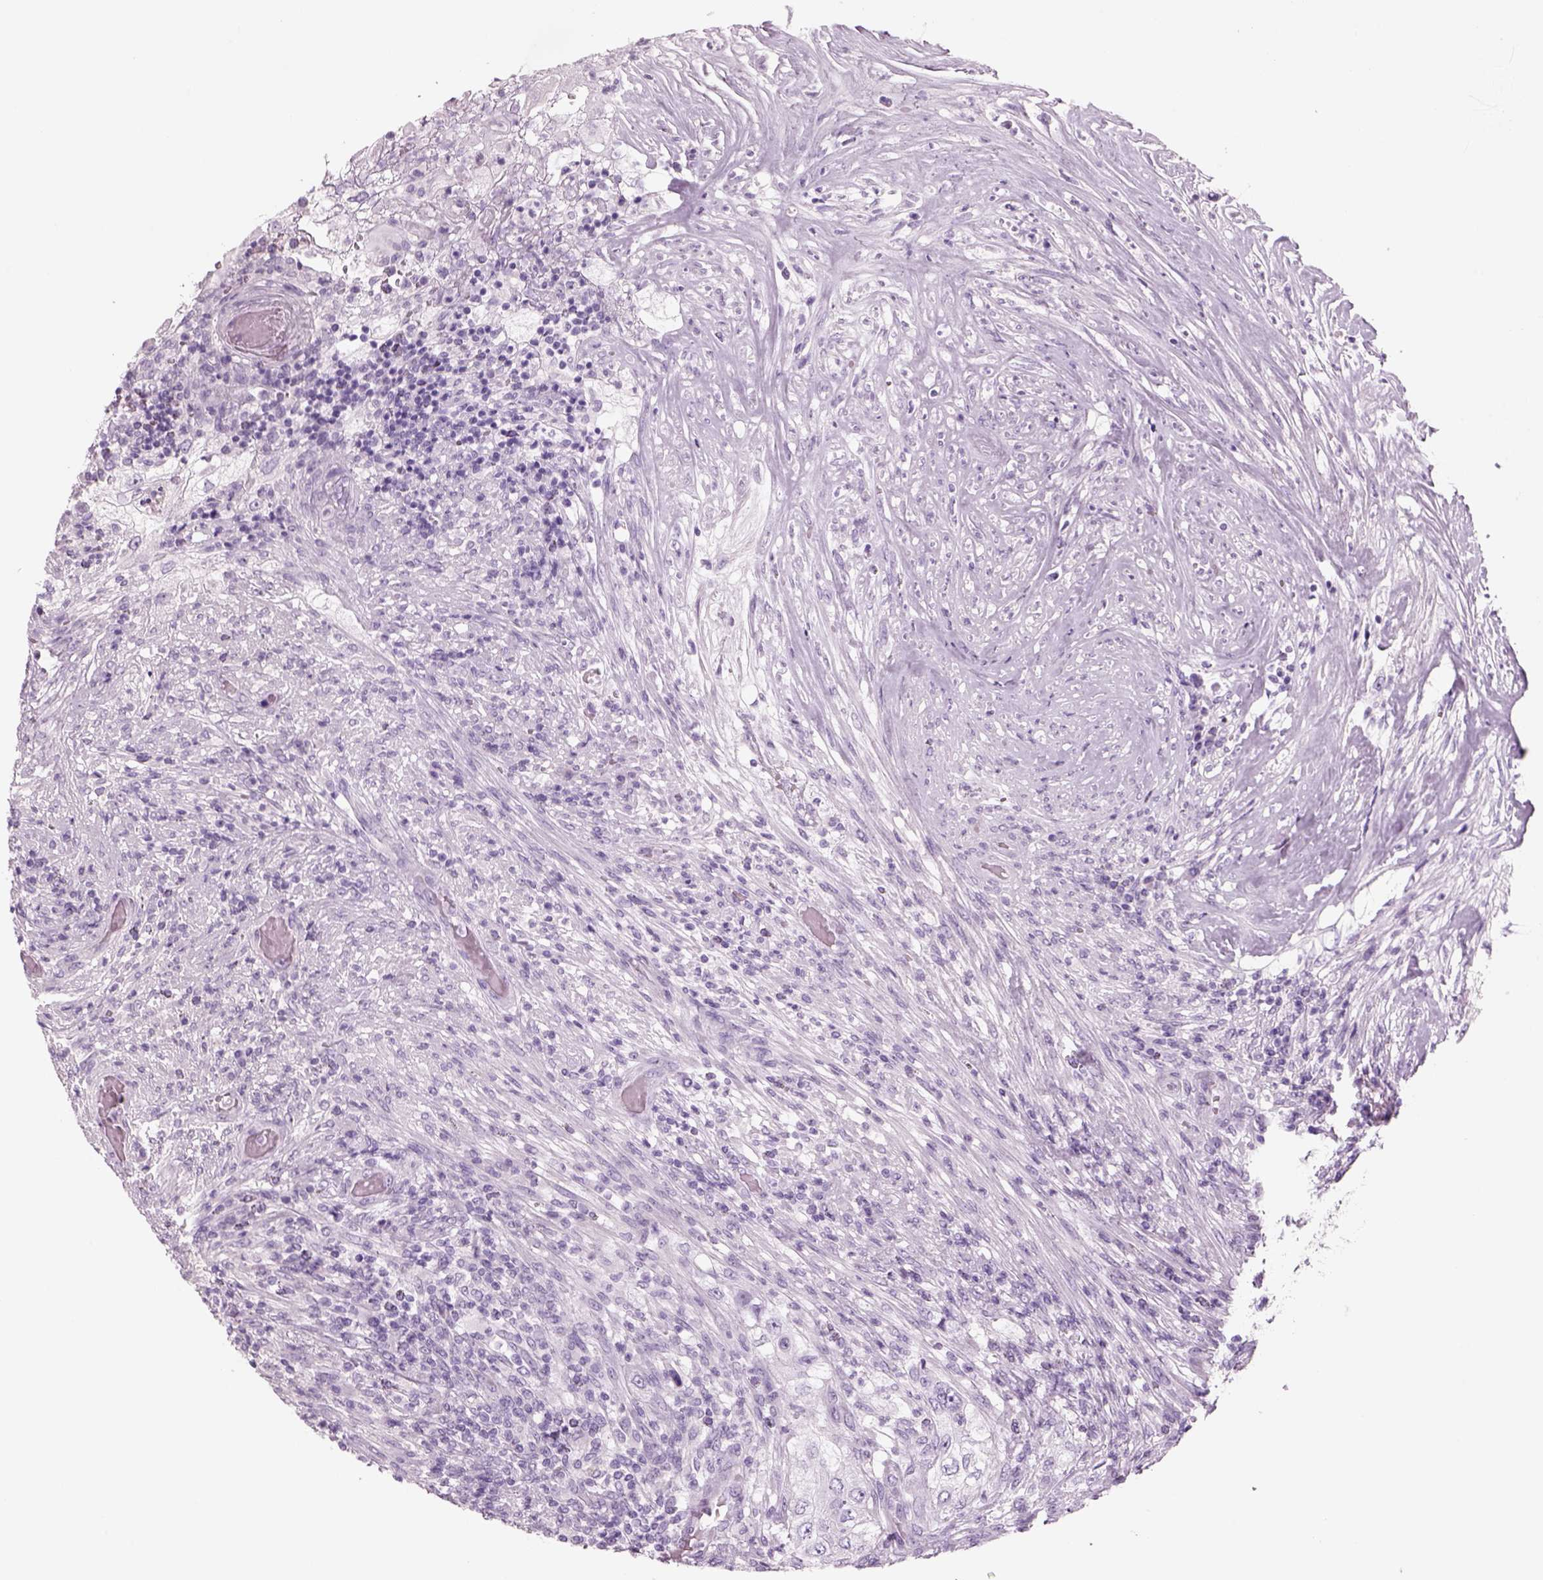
{"staining": {"intensity": "negative", "quantity": "none", "location": "none"}, "tissue": "urothelial cancer", "cell_type": "Tumor cells", "image_type": "cancer", "snomed": [{"axis": "morphology", "description": "Urothelial carcinoma, High grade"}, {"axis": "topography", "description": "Urinary bladder"}], "caption": "Human urothelial cancer stained for a protein using immunohistochemistry reveals no positivity in tumor cells.", "gene": "RHO", "patient": {"sex": "female", "age": 60}}